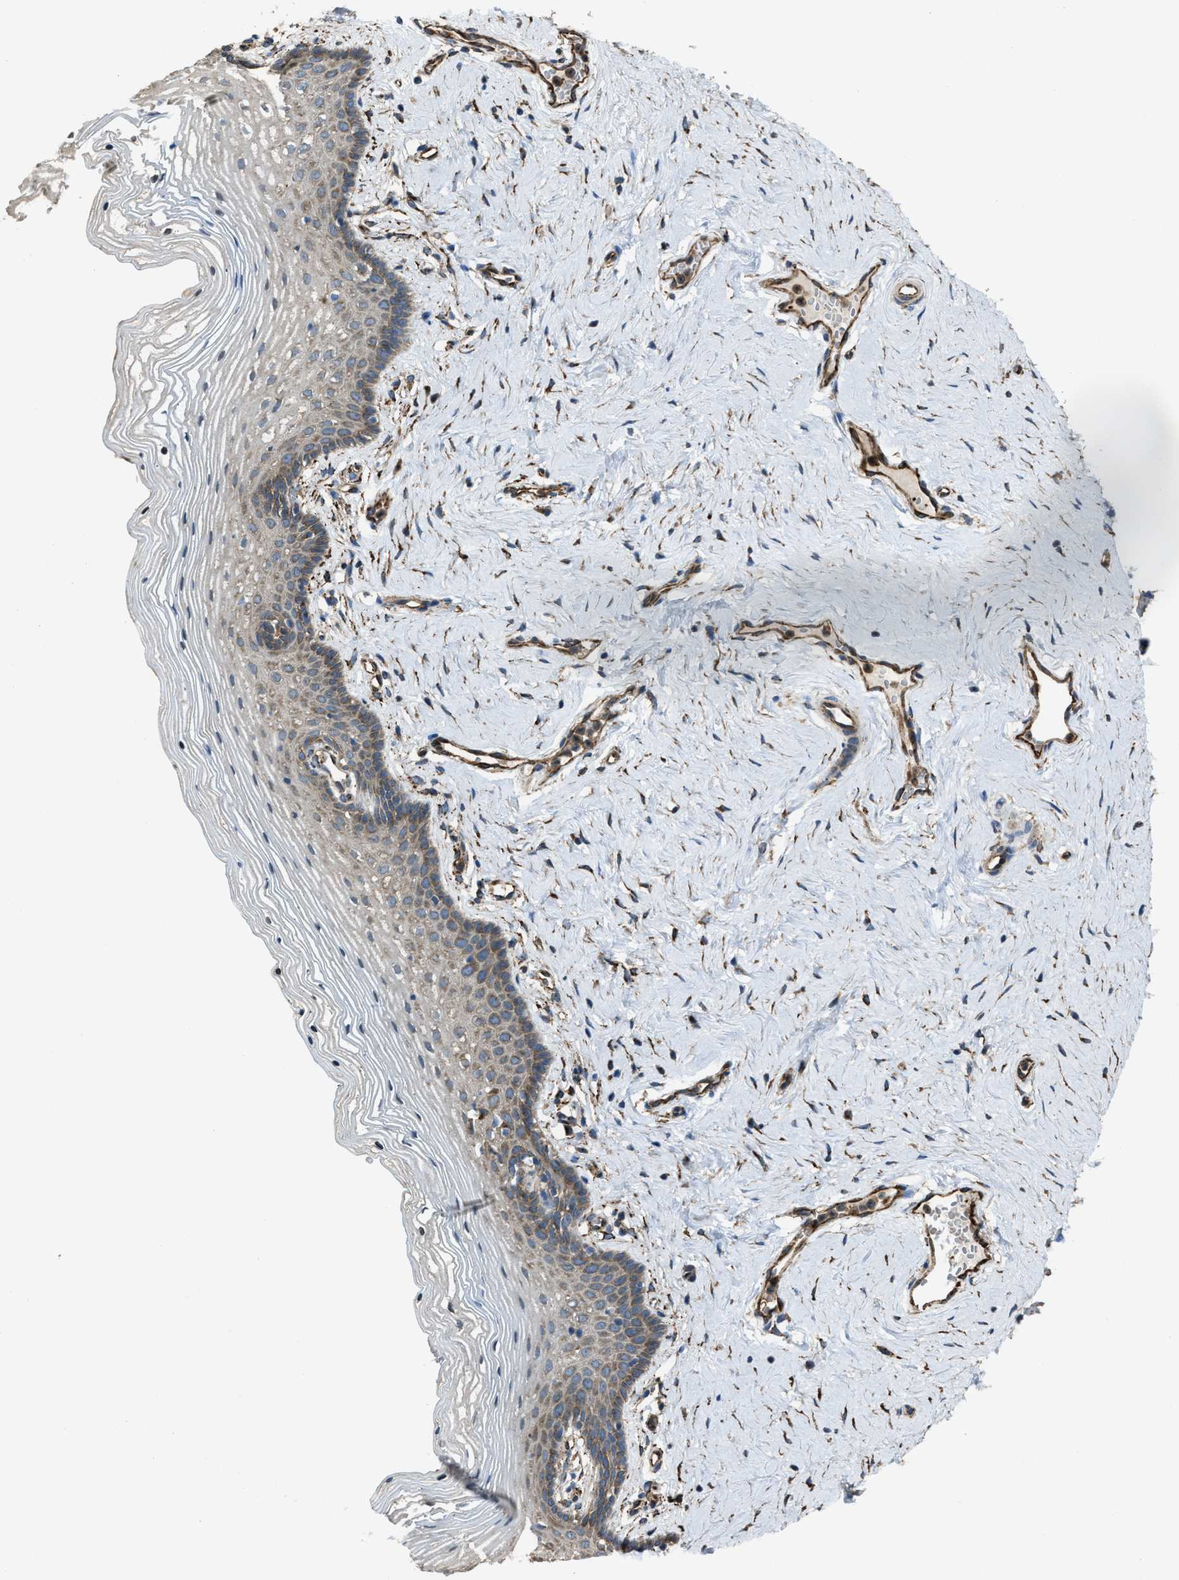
{"staining": {"intensity": "moderate", "quantity": "25%-75%", "location": "cytoplasmic/membranous"}, "tissue": "vagina", "cell_type": "Squamous epithelial cells", "image_type": "normal", "snomed": [{"axis": "morphology", "description": "Normal tissue, NOS"}, {"axis": "topography", "description": "Vagina"}], "caption": "Immunohistochemical staining of benign vagina shows moderate cytoplasmic/membranous protein positivity in about 25%-75% of squamous epithelial cells. Immunohistochemistry (ihc) stains the protein in brown and the nuclei are stained blue.", "gene": "TRPC1", "patient": {"sex": "female", "age": 32}}